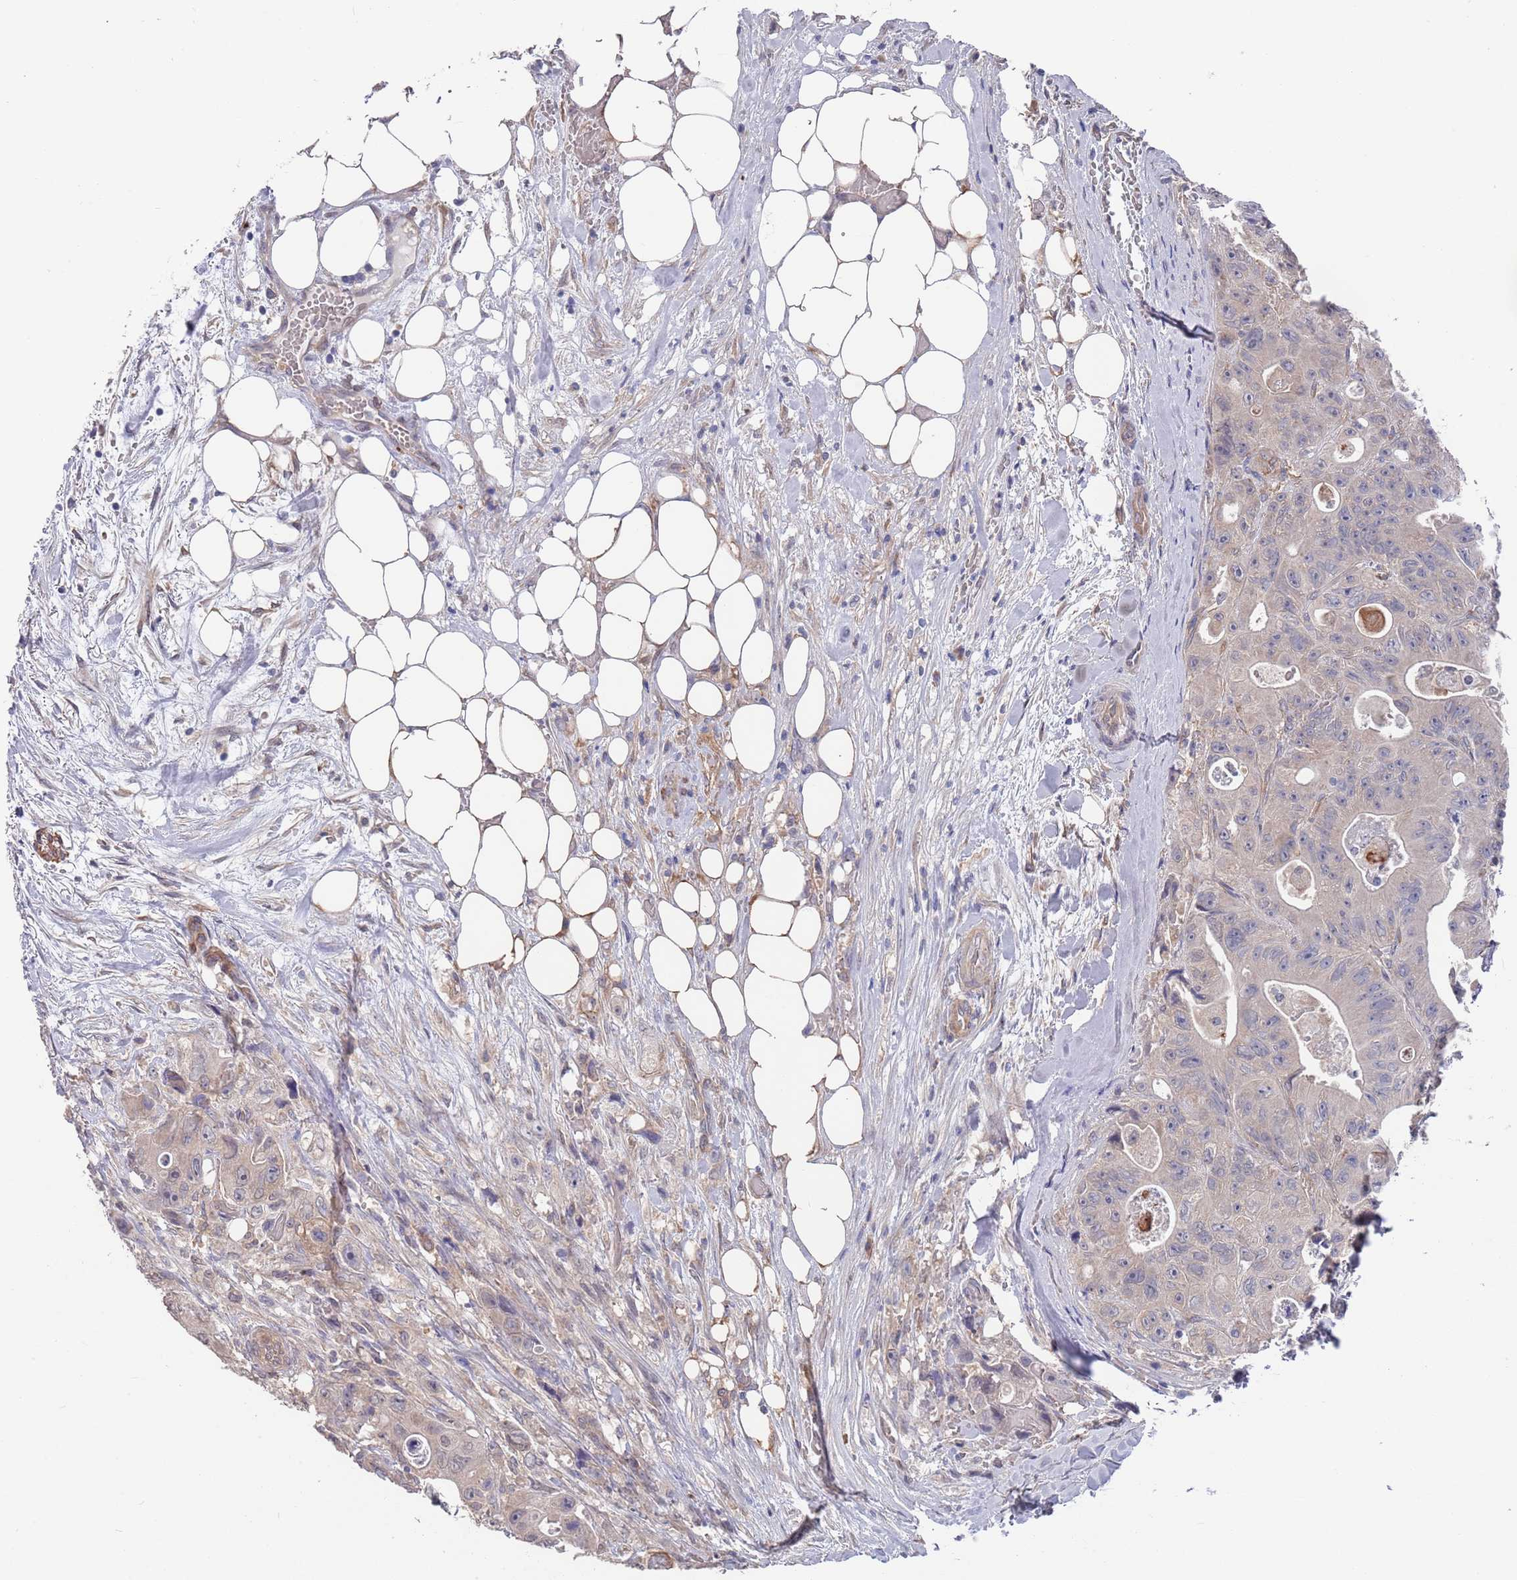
{"staining": {"intensity": "negative", "quantity": "none", "location": "none"}, "tissue": "colorectal cancer", "cell_type": "Tumor cells", "image_type": "cancer", "snomed": [{"axis": "morphology", "description": "Adenocarcinoma, NOS"}, {"axis": "topography", "description": "Colon"}], "caption": "This image is of colorectal adenocarcinoma stained with immunohistochemistry (IHC) to label a protein in brown with the nuclei are counter-stained blue. There is no positivity in tumor cells. (Stains: DAB (3,3'-diaminobenzidine) immunohistochemistry (IHC) with hematoxylin counter stain, Microscopy: brightfield microscopy at high magnification).", "gene": "ANK2", "patient": {"sex": "female", "age": 46}}